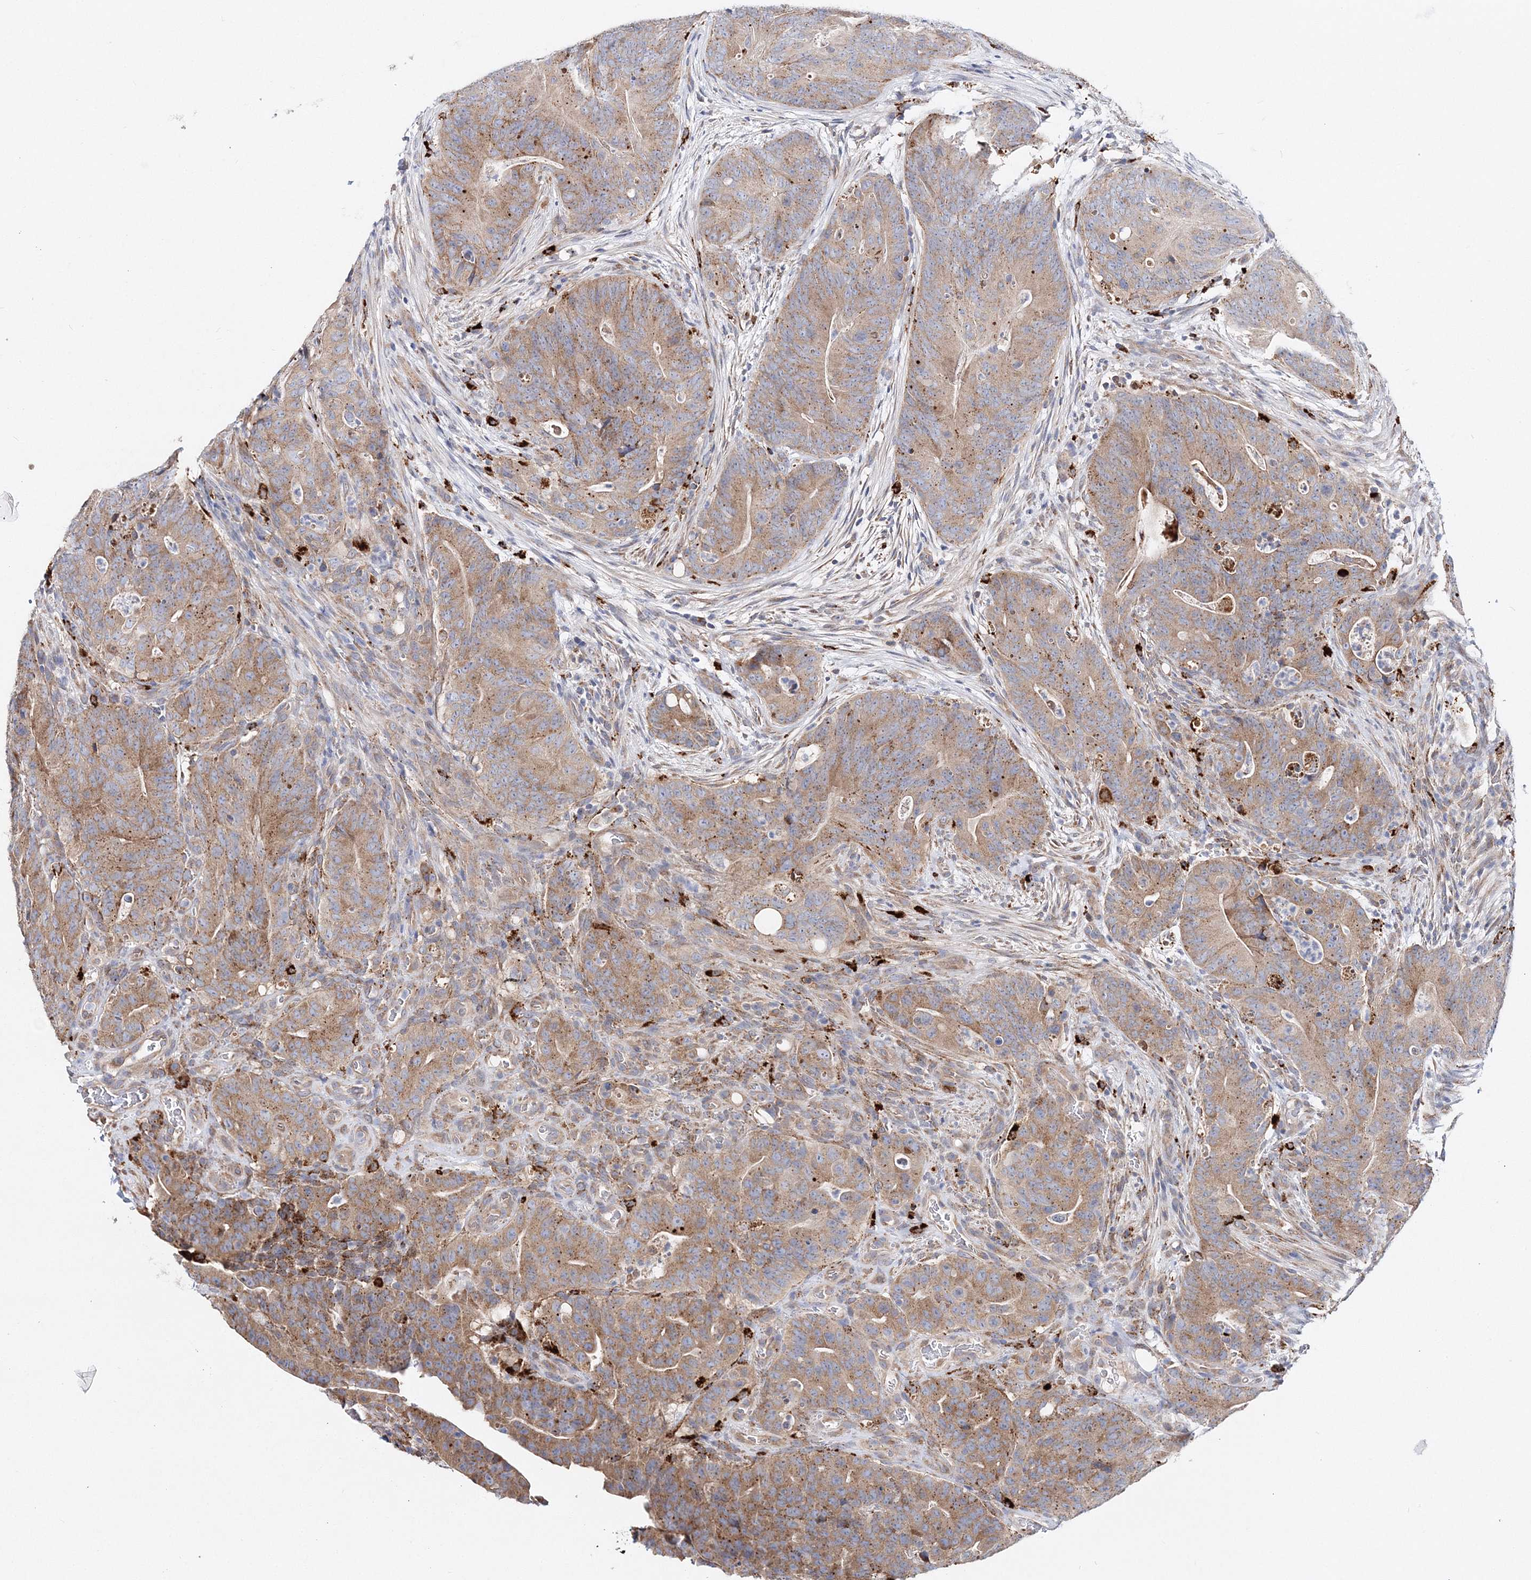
{"staining": {"intensity": "moderate", "quantity": ">75%", "location": "cytoplasmic/membranous"}, "tissue": "colorectal cancer", "cell_type": "Tumor cells", "image_type": "cancer", "snomed": [{"axis": "morphology", "description": "Normal tissue, NOS"}, {"axis": "topography", "description": "Colon"}], "caption": "A brown stain shows moderate cytoplasmic/membranous positivity of a protein in colorectal cancer tumor cells. (IHC, brightfield microscopy, high magnification).", "gene": "C3orf38", "patient": {"sex": "female", "age": 82}}